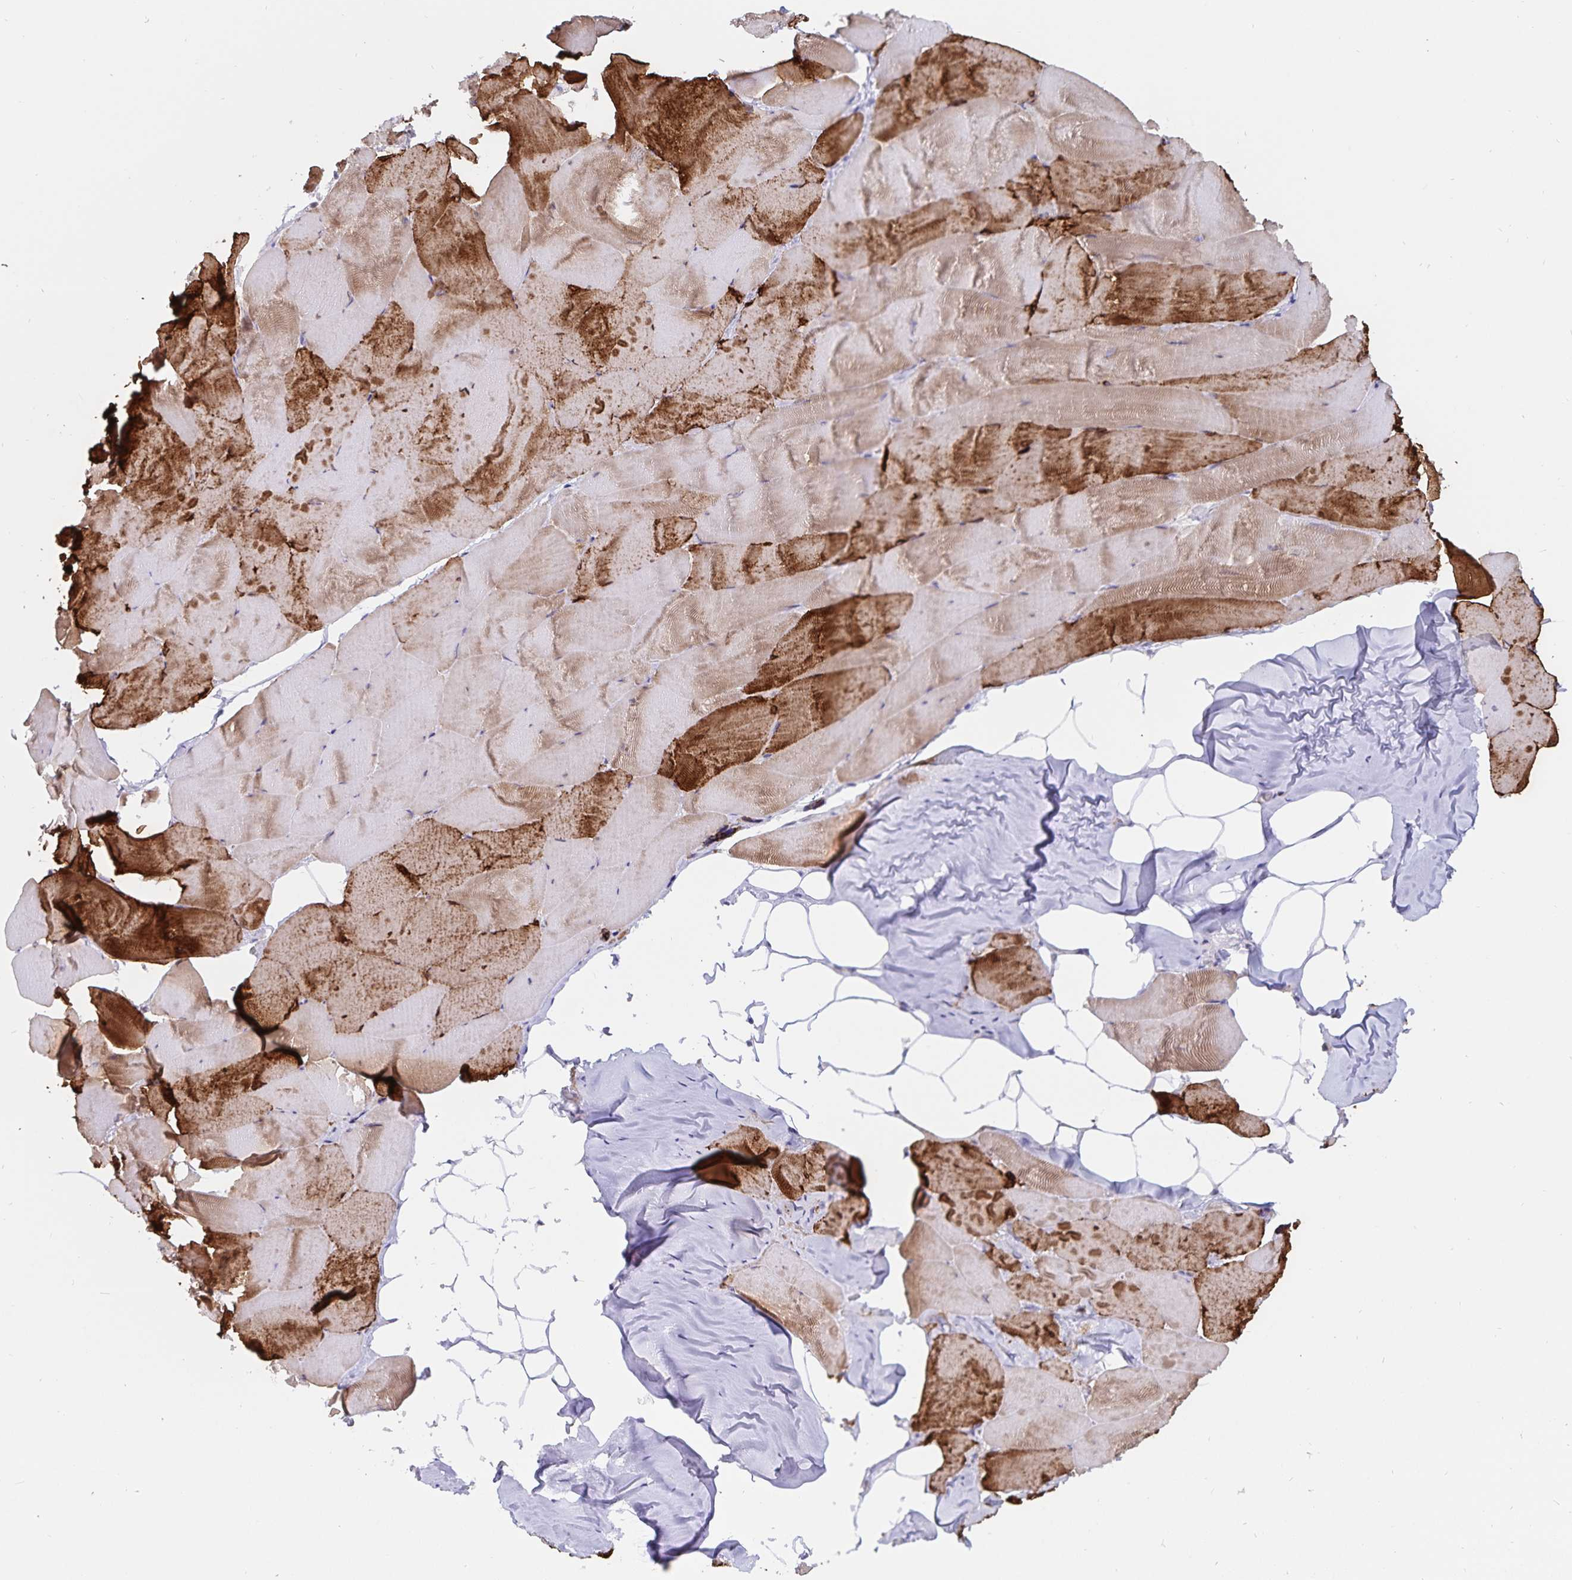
{"staining": {"intensity": "strong", "quantity": "25%-75%", "location": "cytoplasmic/membranous"}, "tissue": "skeletal muscle", "cell_type": "Myocytes", "image_type": "normal", "snomed": [{"axis": "morphology", "description": "Normal tissue, NOS"}, {"axis": "topography", "description": "Skeletal muscle"}], "caption": "Immunohistochemistry (DAB (3,3'-diaminobenzidine)) staining of normal skeletal muscle demonstrates strong cytoplasmic/membranous protein expression in approximately 25%-75% of myocytes. (DAB (3,3'-diaminobenzidine) = brown stain, brightfield microscopy at high magnification).", "gene": "ATP2A2", "patient": {"sex": "female", "age": 64}}